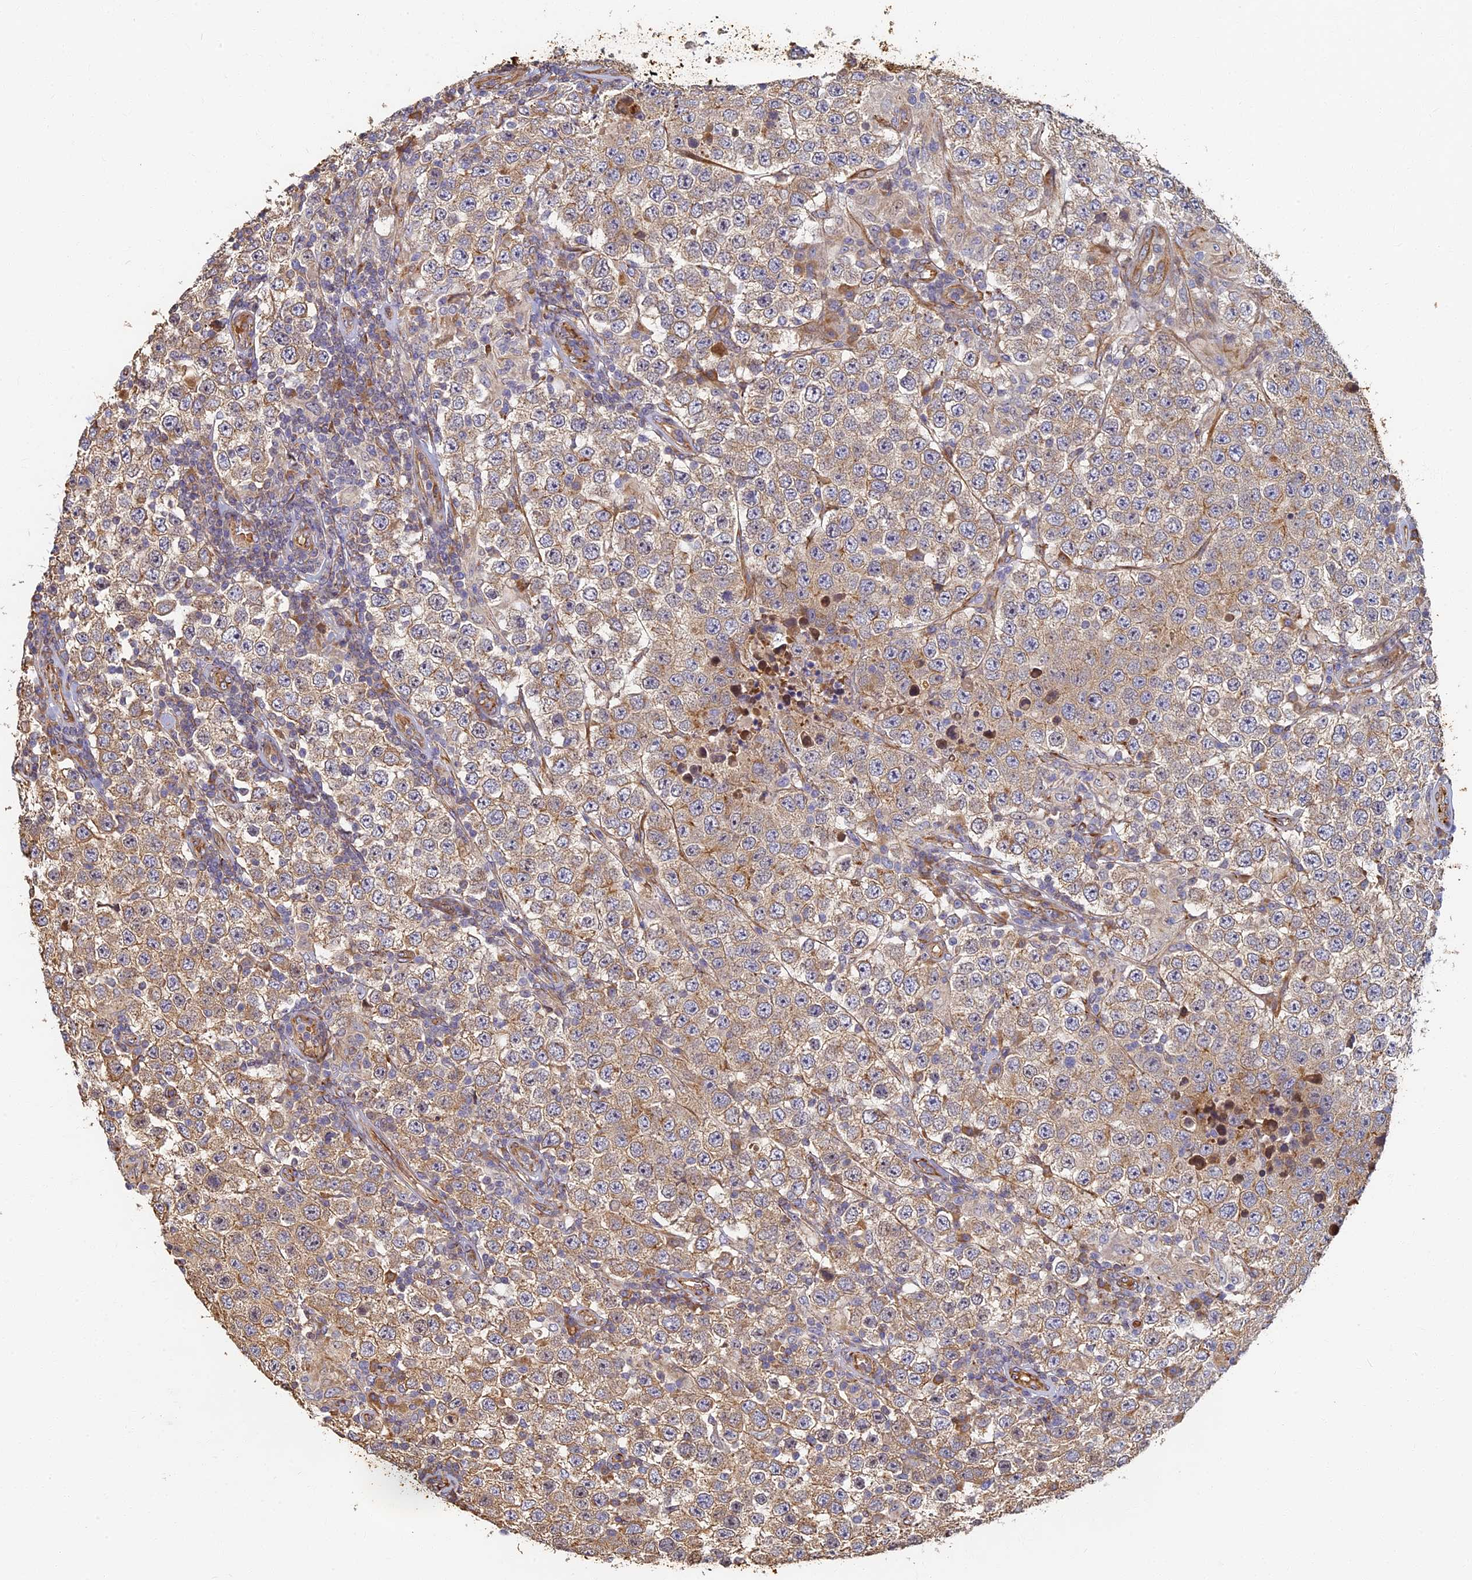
{"staining": {"intensity": "weak", "quantity": ">75%", "location": "cytoplasmic/membranous"}, "tissue": "testis cancer", "cell_type": "Tumor cells", "image_type": "cancer", "snomed": [{"axis": "morphology", "description": "Normal tissue, NOS"}, {"axis": "morphology", "description": "Urothelial carcinoma, High grade"}, {"axis": "morphology", "description": "Seminoma, NOS"}, {"axis": "morphology", "description": "Carcinoma, Embryonal, NOS"}, {"axis": "topography", "description": "Urinary bladder"}, {"axis": "topography", "description": "Testis"}], "caption": "Protein expression analysis of seminoma (testis) demonstrates weak cytoplasmic/membranous positivity in approximately >75% of tumor cells.", "gene": "LRRC57", "patient": {"sex": "male", "age": 41}}